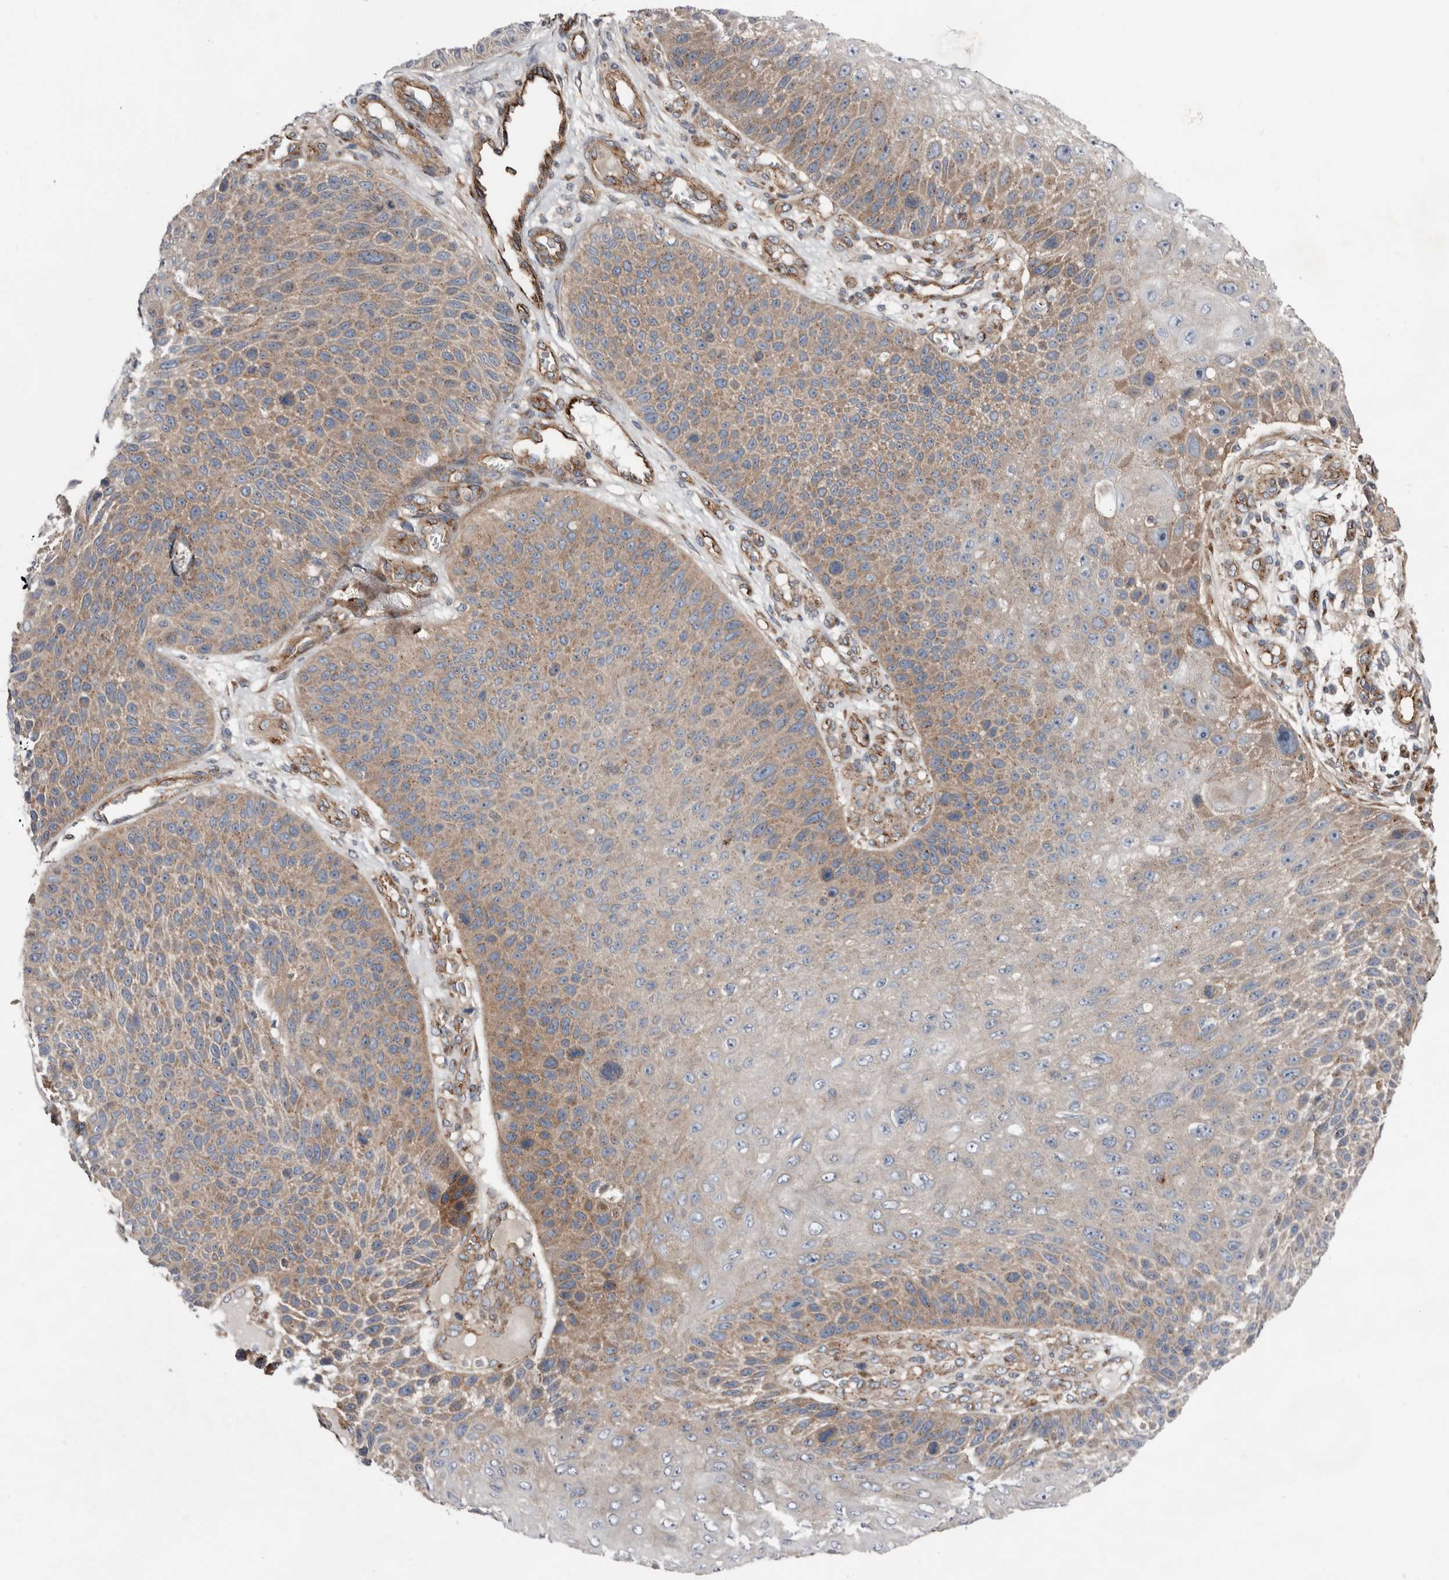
{"staining": {"intensity": "moderate", "quantity": ">75%", "location": "cytoplasmic/membranous"}, "tissue": "skin cancer", "cell_type": "Tumor cells", "image_type": "cancer", "snomed": [{"axis": "morphology", "description": "Squamous cell carcinoma, NOS"}, {"axis": "topography", "description": "Skin"}], "caption": "Tumor cells demonstrate medium levels of moderate cytoplasmic/membranous positivity in approximately >75% of cells in skin cancer.", "gene": "LUZP1", "patient": {"sex": "female", "age": 88}}